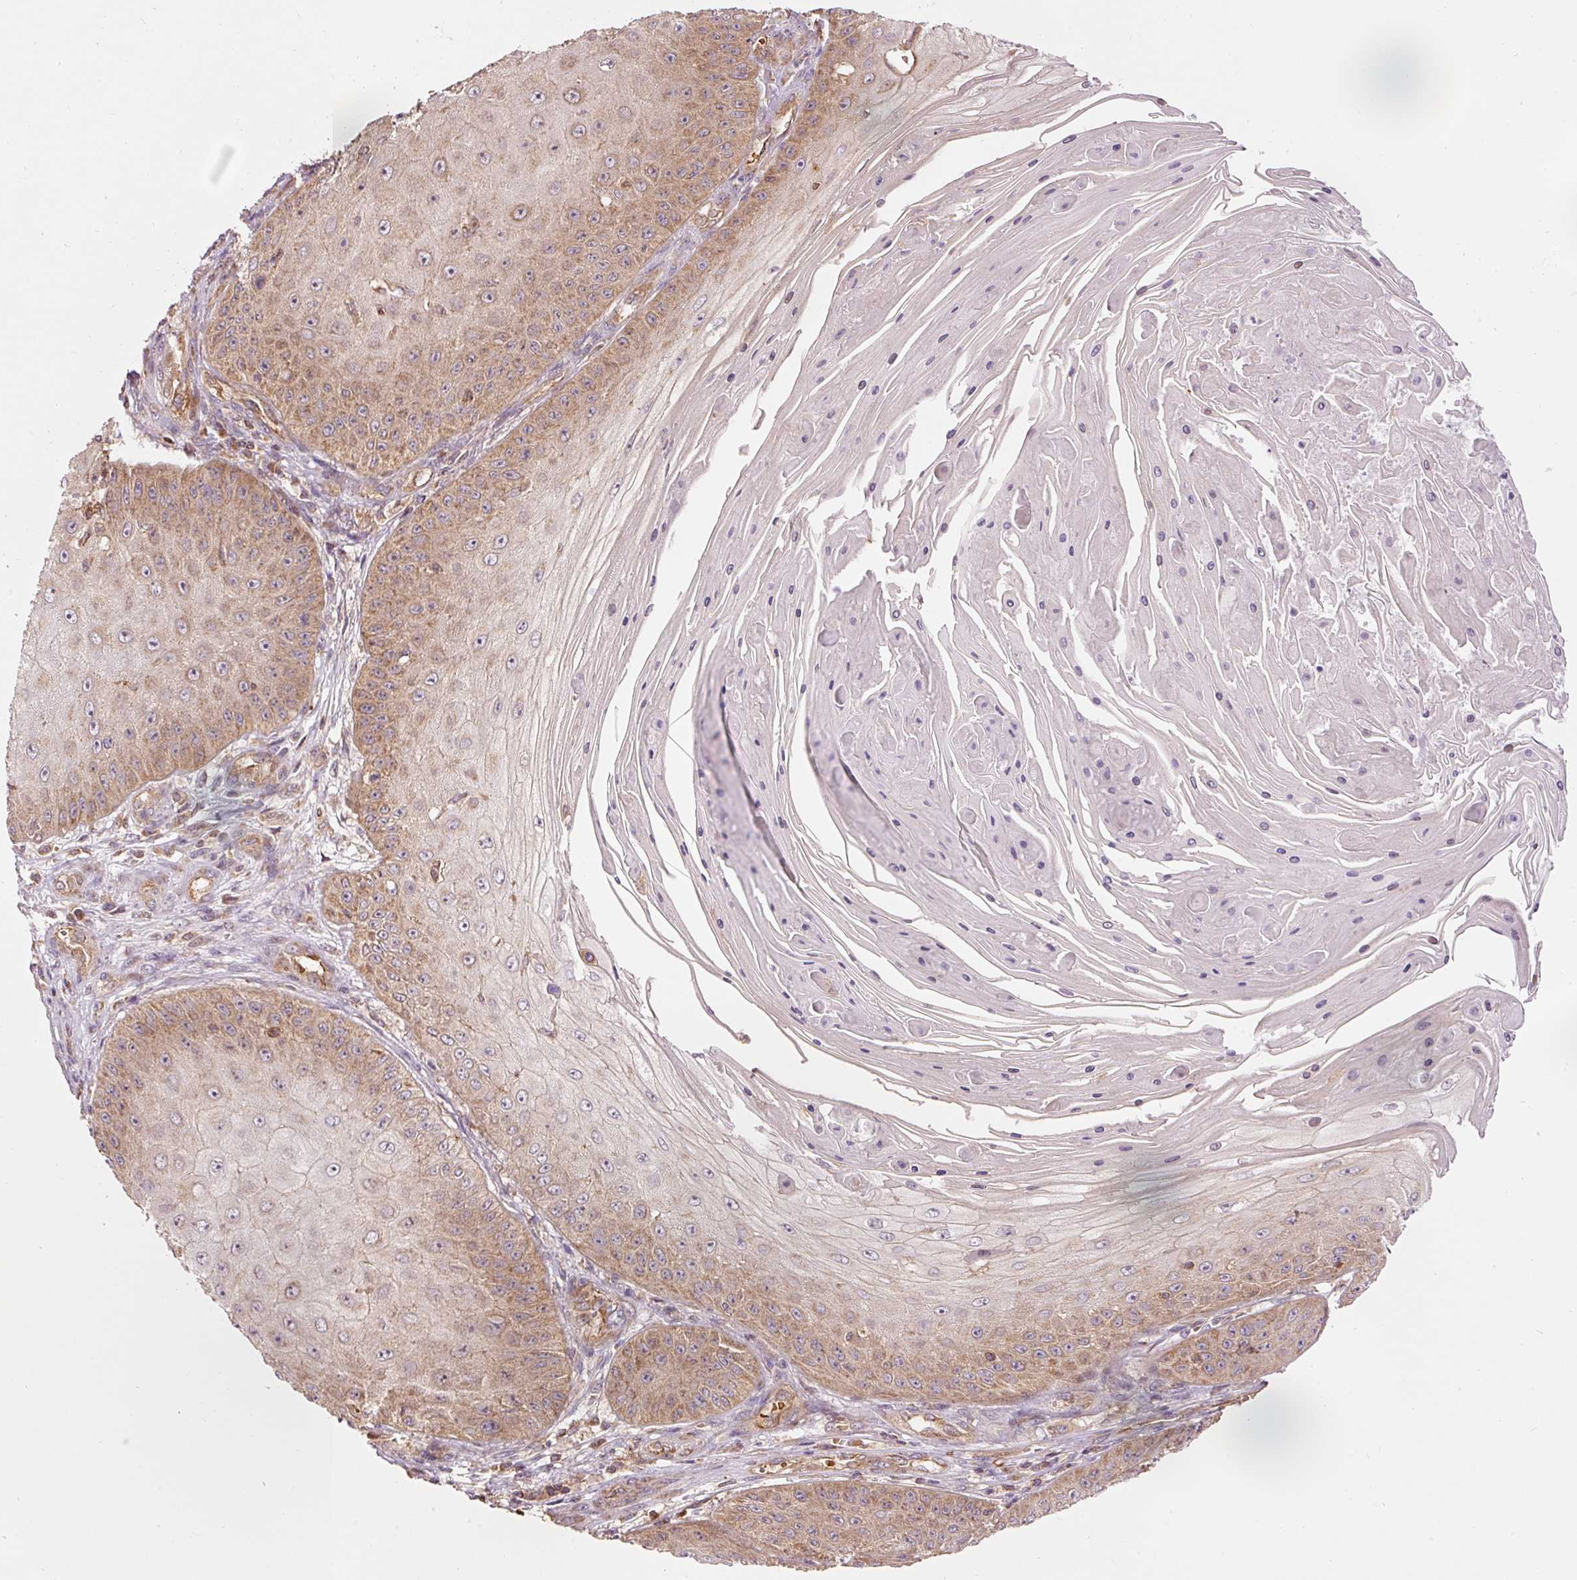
{"staining": {"intensity": "moderate", "quantity": "25%-75%", "location": "cytoplasmic/membranous"}, "tissue": "skin cancer", "cell_type": "Tumor cells", "image_type": "cancer", "snomed": [{"axis": "morphology", "description": "Squamous cell carcinoma, NOS"}, {"axis": "topography", "description": "Skin"}], "caption": "Immunohistochemistry (DAB) staining of human skin cancer reveals moderate cytoplasmic/membranous protein staining in about 25%-75% of tumor cells.", "gene": "ADCY4", "patient": {"sex": "male", "age": 70}}